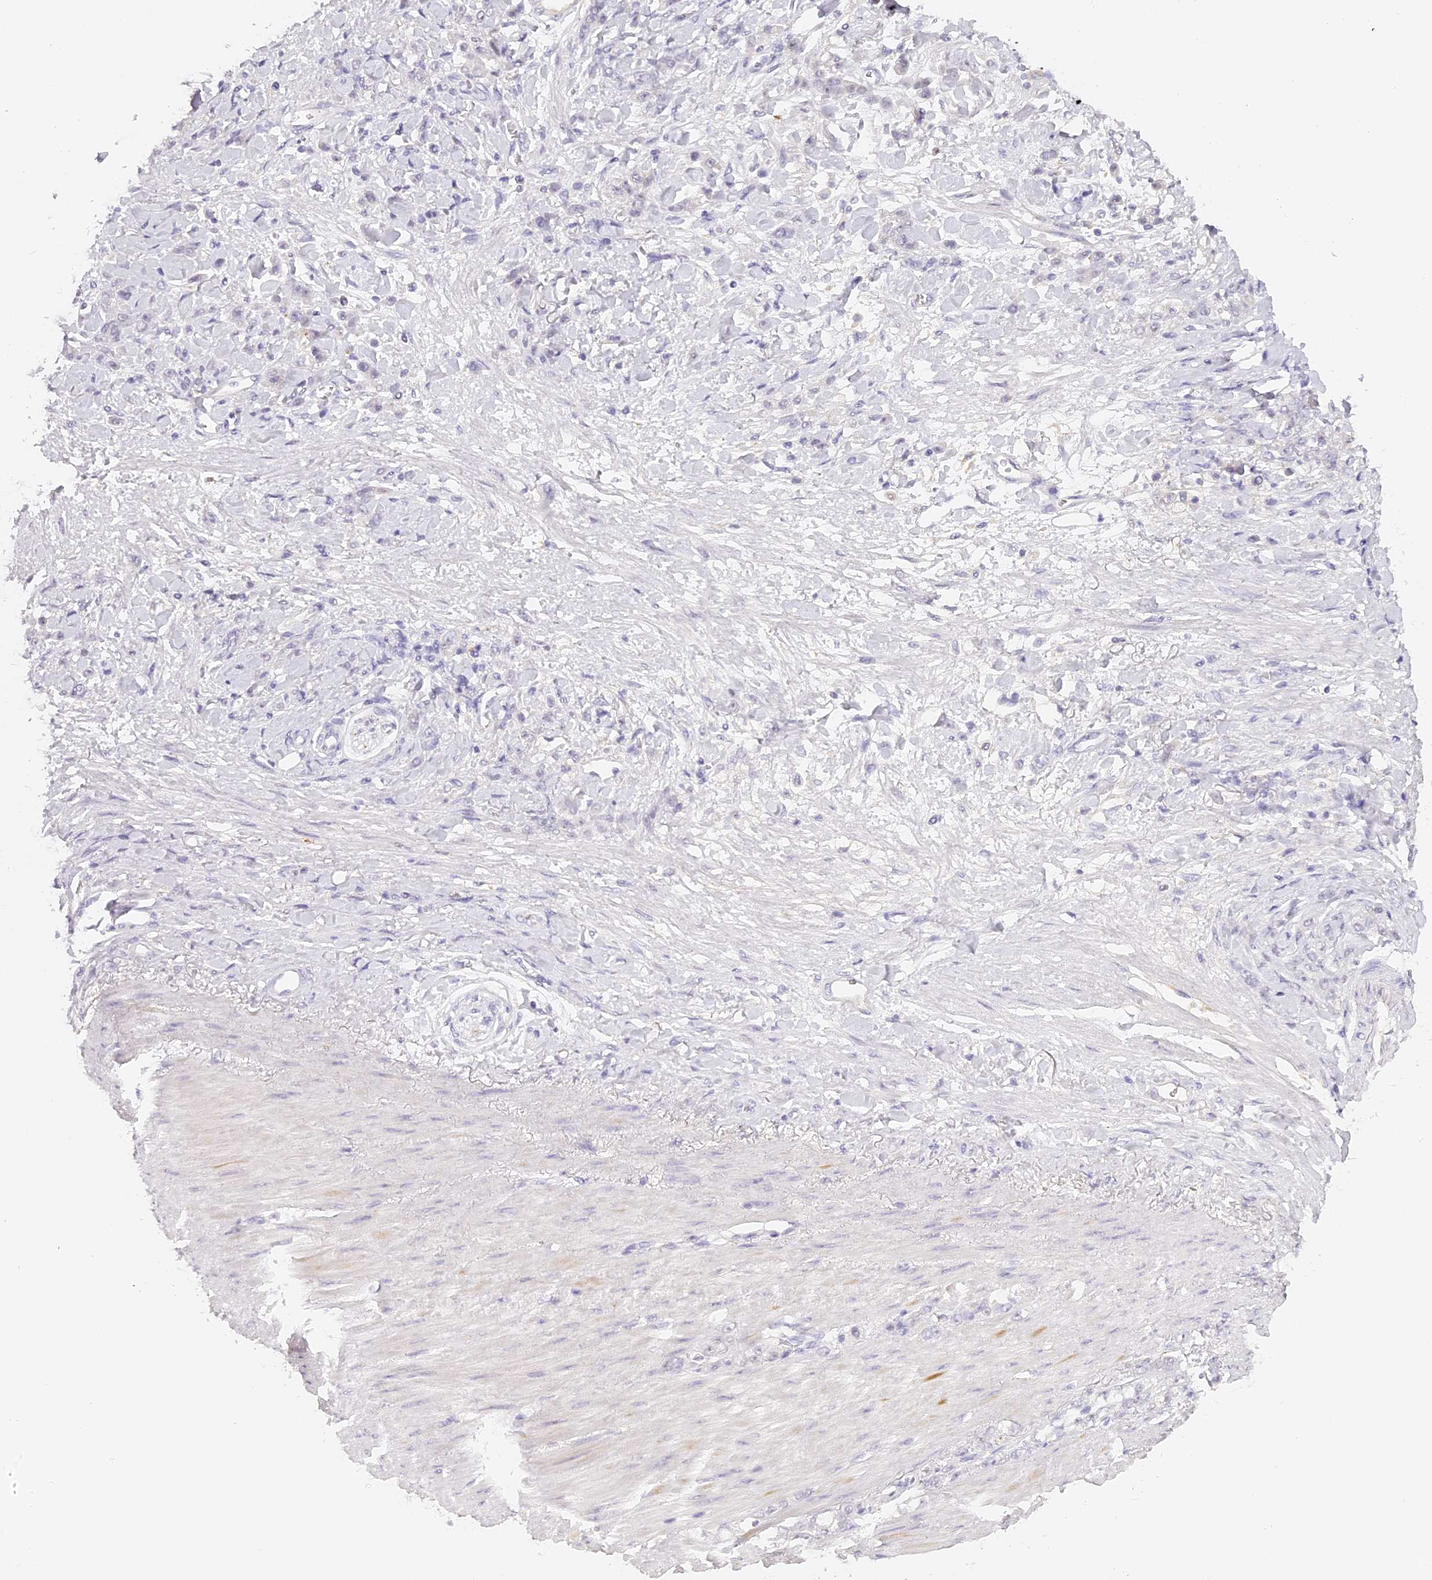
{"staining": {"intensity": "negative", "quantity": "none", "location": "none"}, "tissue": "stomach cancer", "cell_type": "Tumor cells", "image_type": "cancer", "snomed": [{"axis": "morphology", "description": "Normal tissue, NOS"}, {"axis": "morphology", "description": "Adenocarcinoma, NOS"}, {"axis": "topography", "description": "Stomach"}], "caption": "Stomach cancer was stained to show a protein in brown. There is no significant staining in tumor cells. (Brightfield microscopy of DAB immunohistochemistry (IHC) at high magnification).", "gene": "ELL3", "patient": {"sex": "male", "age": 82}}